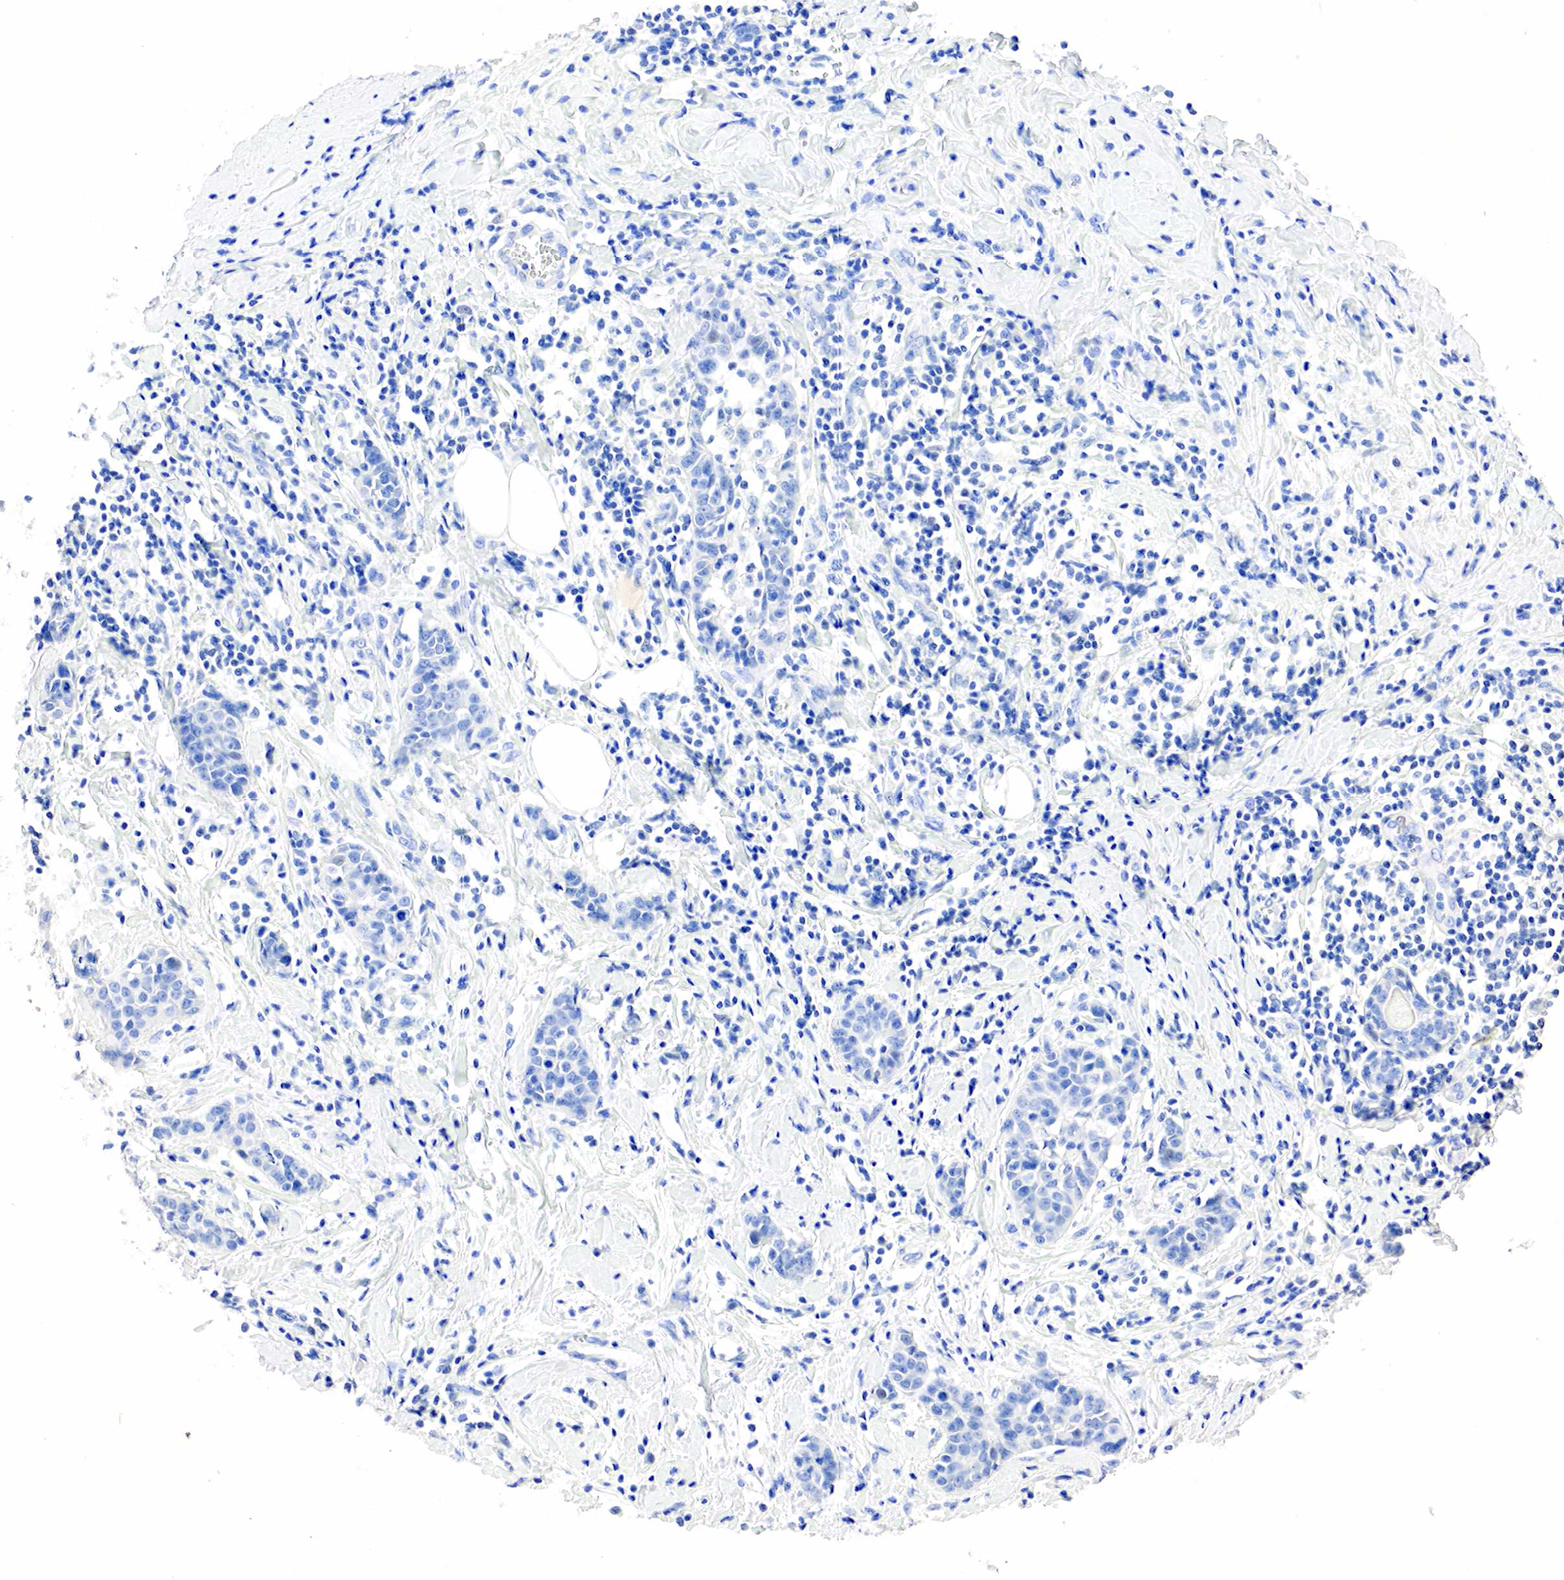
{"staining": {"intensity": "negative", "quantity": "none", "location": "none"}, "tissue": "breast cancer", "cell_type": "Tumor cells", "image_type": "cancer", "snomed": [{"axis": "morphology", "description": "Duct carcinoma"}, {"axis": "topography", "description": "Breast"}], "caption": "DAB immunohistochemical staining of human breast cancer shows no significant staining in tumor cells.", "gene": "SST", "patient": {"sex": "female", "age": 55}}